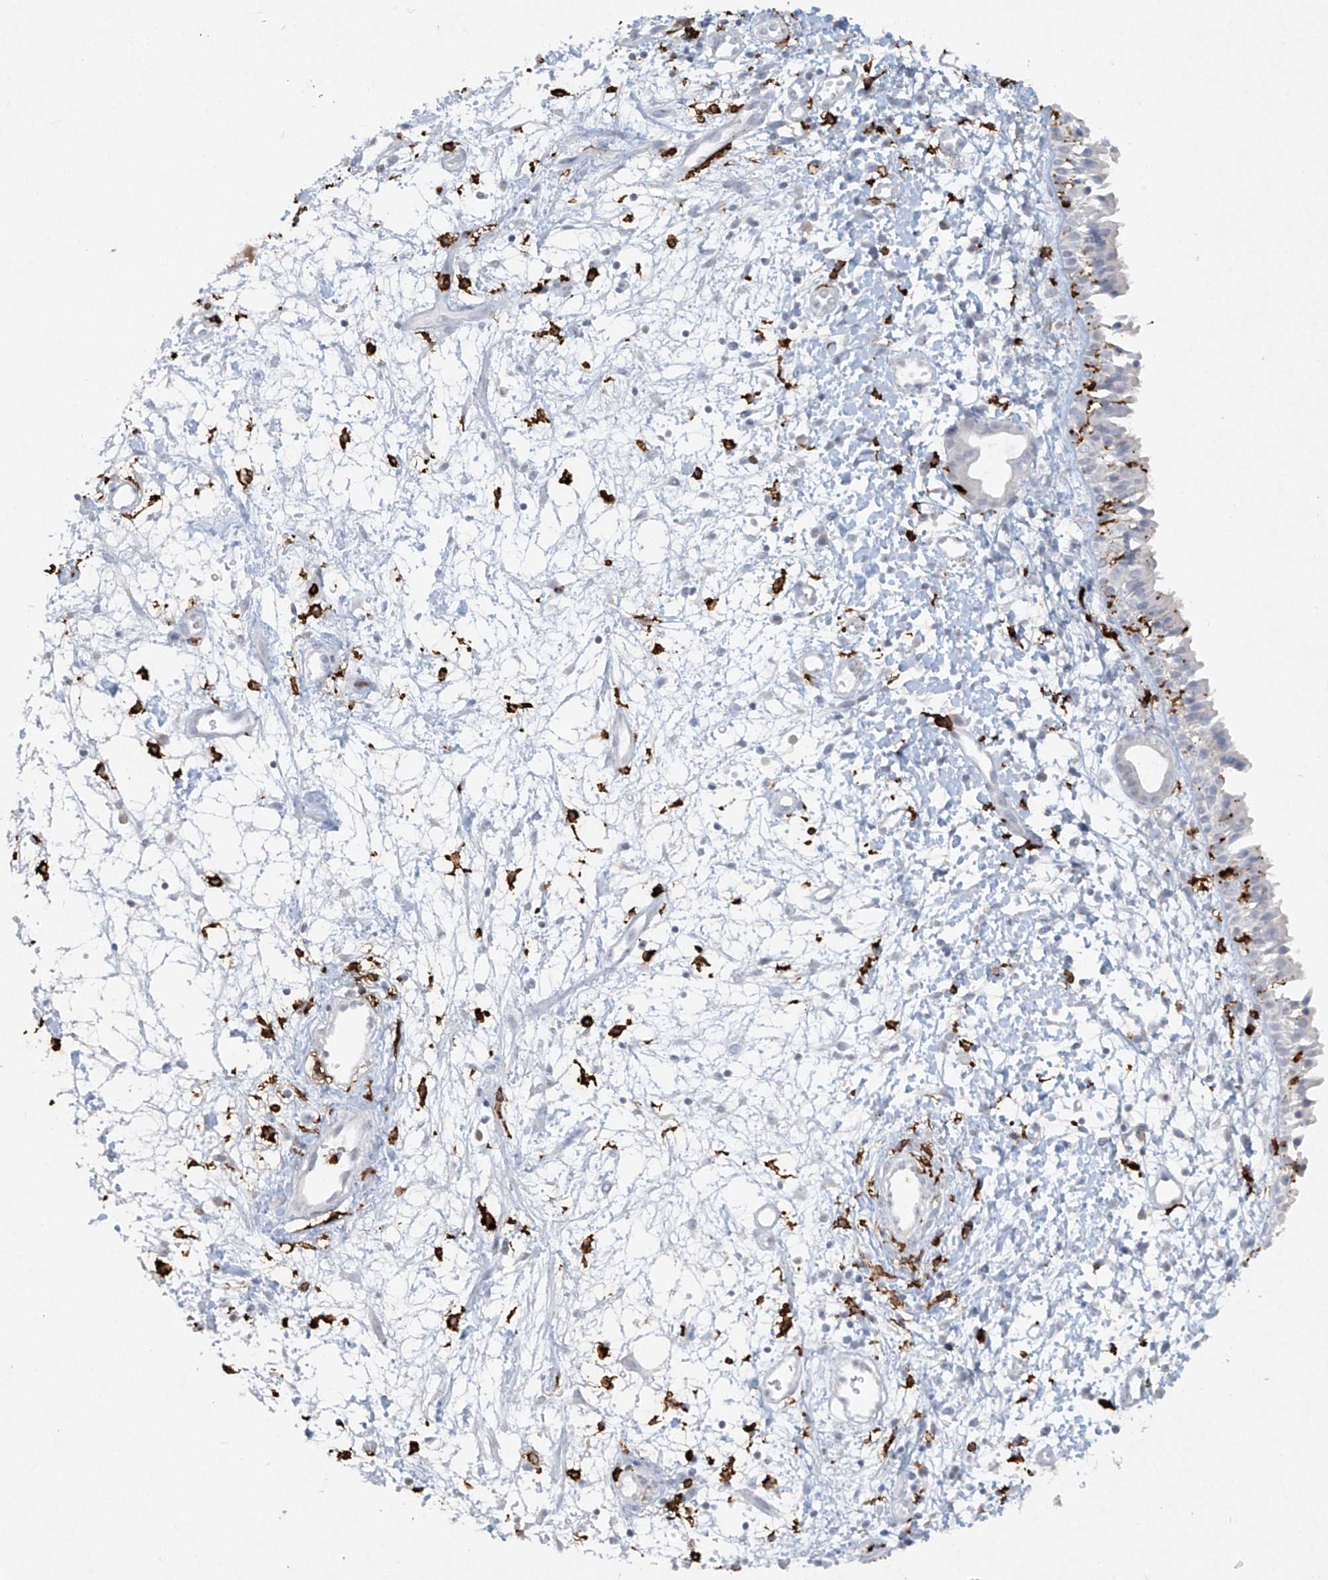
{"staining": {"intensity": "negative", "quantity": "none", "location": "none"}, "tissue": "nasopharynx", "cell_type": "Respiratory epithelial cells", "image_type": "normal", "snomed": [{"axis": "morphology", "description": "Normal tissue, NOS"}, {"axis": "topography", "description": "Nasopharynx"}], "caption": "IHC of normal human nasopharynx reveals no positivity in respiratory epithelial cells.", "gene": "FCGR3A", "patient": {"sex": "male", "age": 22}}